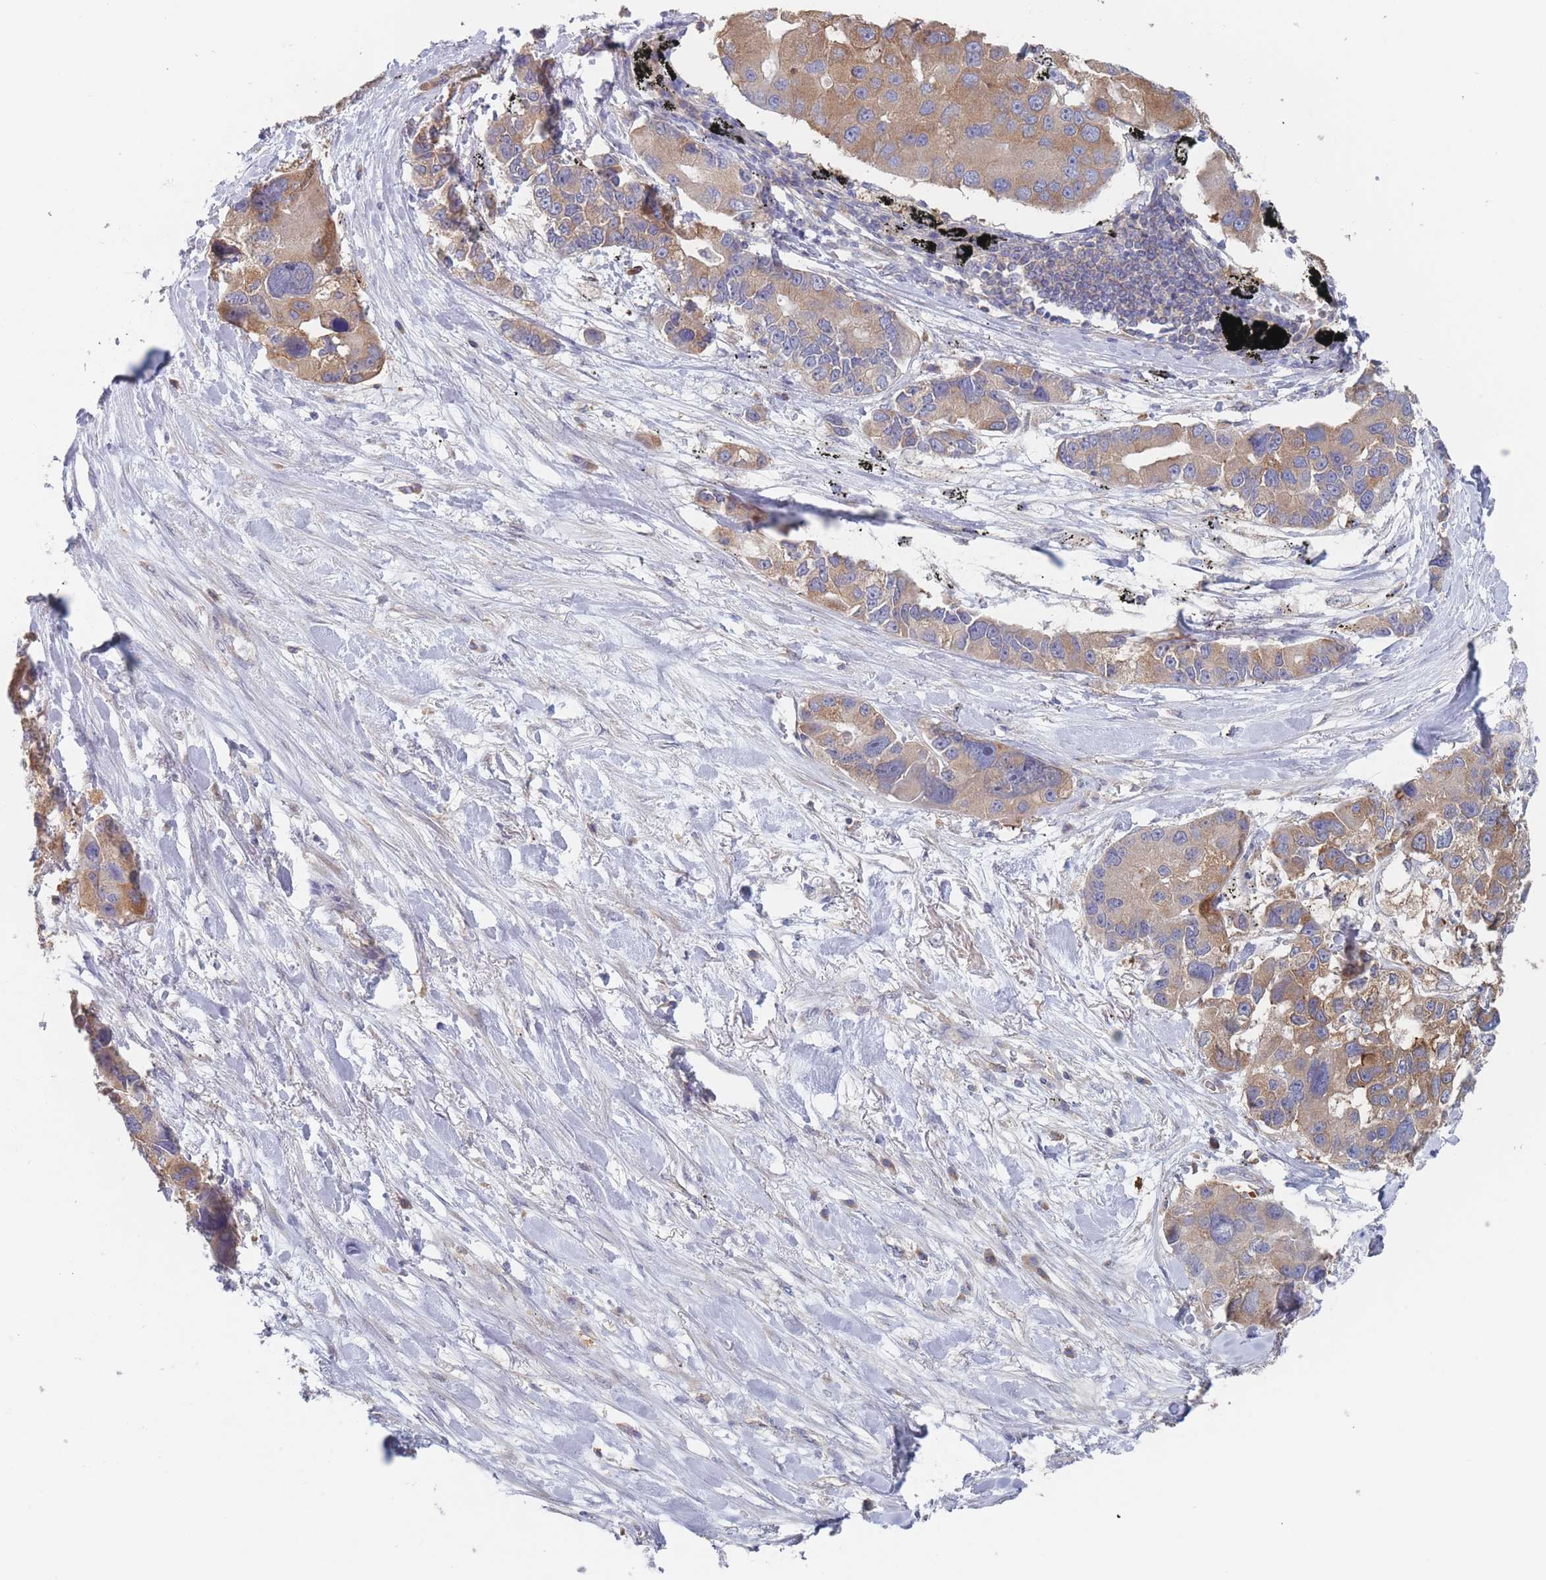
{"staining": {"intensity": "moderate", "quantity": ">75%", "location": "cytoplasmic/membranous"}, "tissue": "lung cancer", "cell_type": "Tumor cells", "image_type": "cancer", "snomed": [{"axis": "morphology", "description": "Adenocarcinoma, NOS"}, {"axis": "topography", "description": "Lung"}], "caption": "This micrograph displays lung cancer (adenocarcinoma) stained with IHC to label a protein in brown. The cytoplasmic/membranous of tumor cells show moderate positivity for the protein. Nuclei are counter-stained blue.", "gene": "EFCC1", "patient": {"sex": "female", "age": 54}}